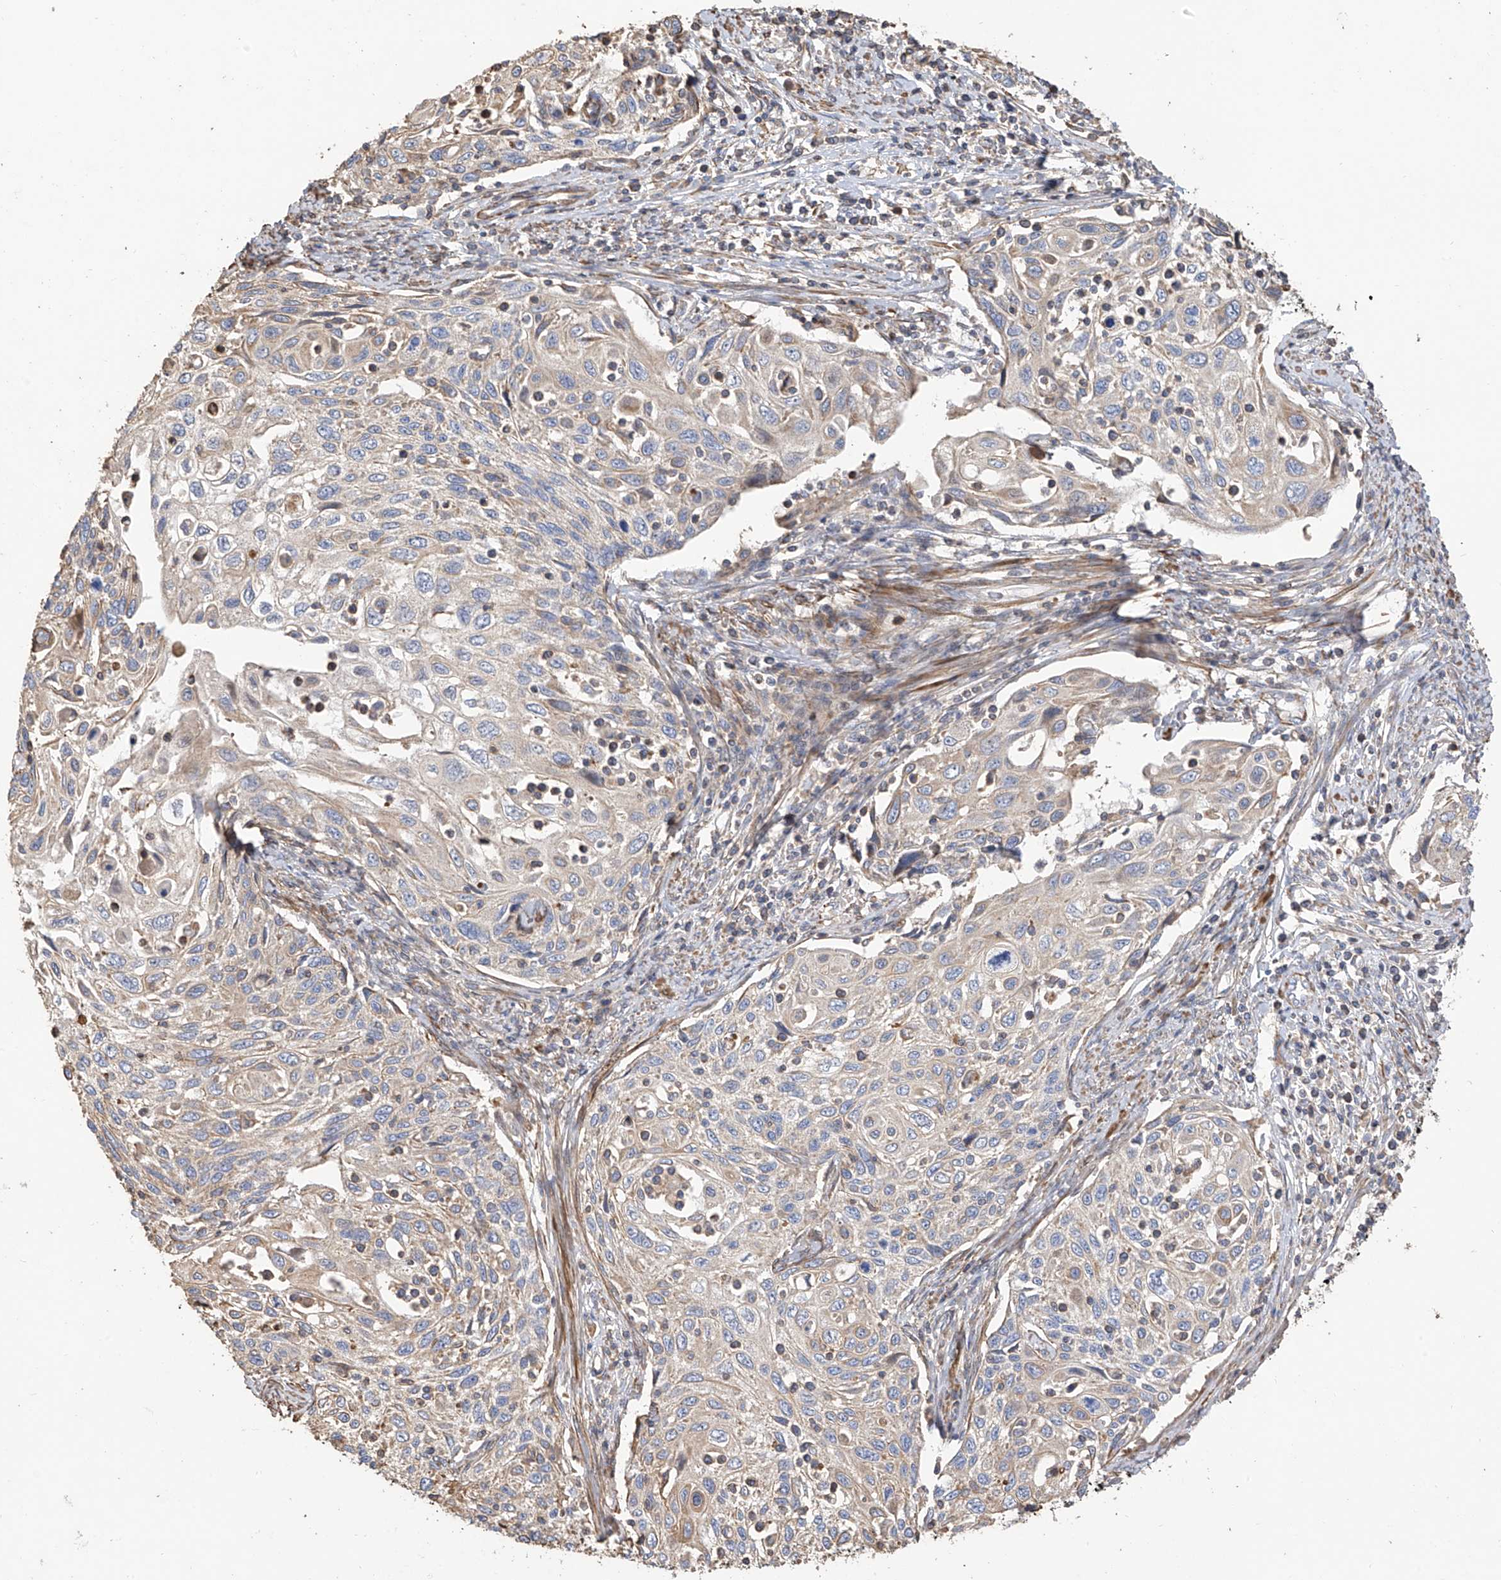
{"staining": {"intensity": "weak", "quantity": "<25%", "location": "cytoplasmic/membranous"}, "tissue": "cervical cancer", "cell_type": "Tumor cells", "image_type": "cancer", "snomed": [{"axis": "morphology", "description": "Squamous cell carcinoma, NOS"}, {"axis": "topography", "description": "Cervix"}], "caption": "Cervical cancer was stained to show a protein in brown. There is no significant positivity in tumor cells. (DAB IHC with hematoxylin counter stain).", "gene": "SLC43A3", "patient": {"sex": "female", "age": 70}}